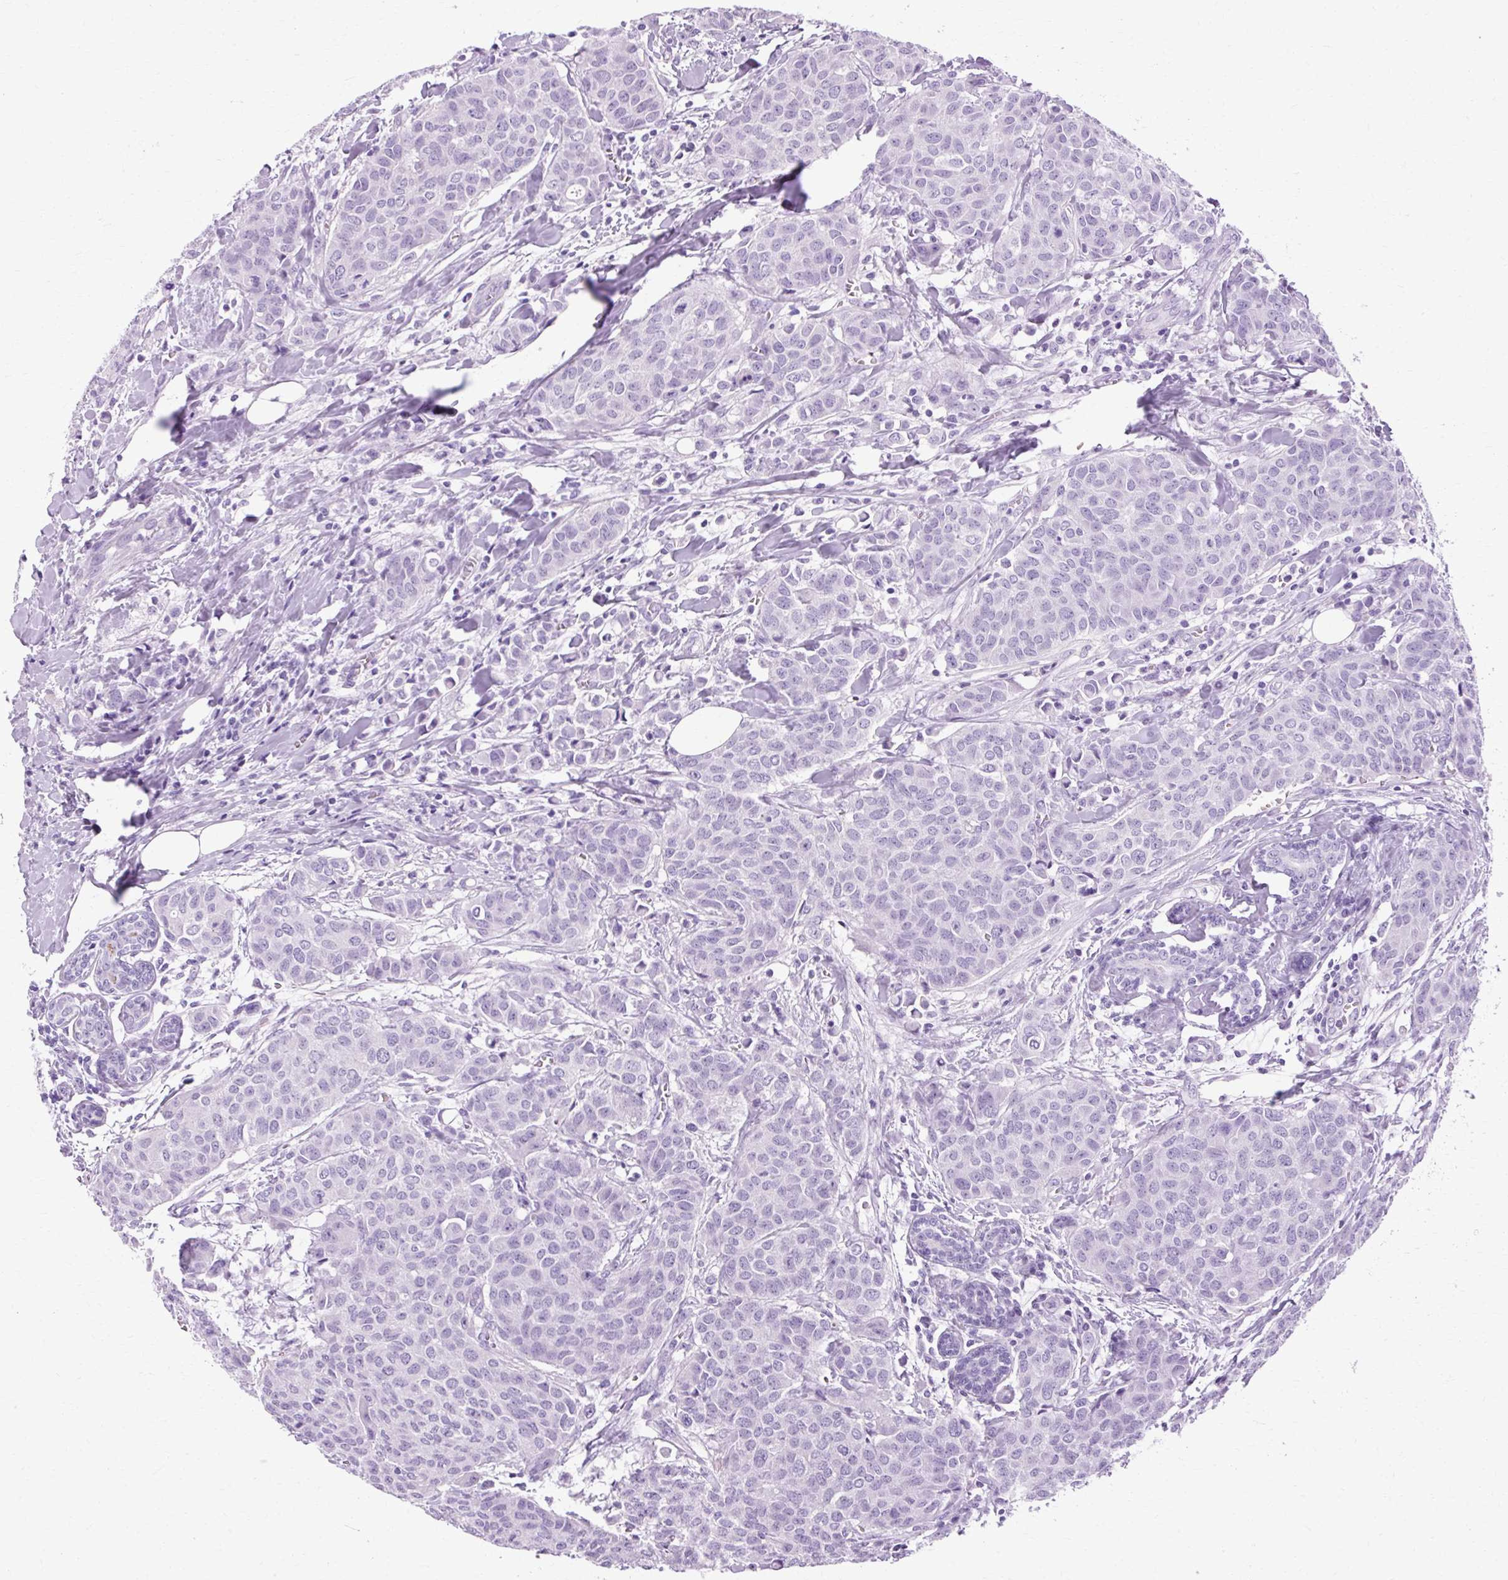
{"staining": {"intensity": "negative", "quantity": "none", "location": "none"}, "tissue": "breast cancer", "cell_type": "Tumor cells", "image_type": "cancer", "snomed": [{"axis": "morphology", "description": "Duct carcinoma"}, {"axis": "topography", "description": "Breast"}], "caption": "The micrograph demonstrates no significant staining in tumor cells of breast cancer.", "gene": "OOEP", "patient": {"sex": "female", "age": 47}}